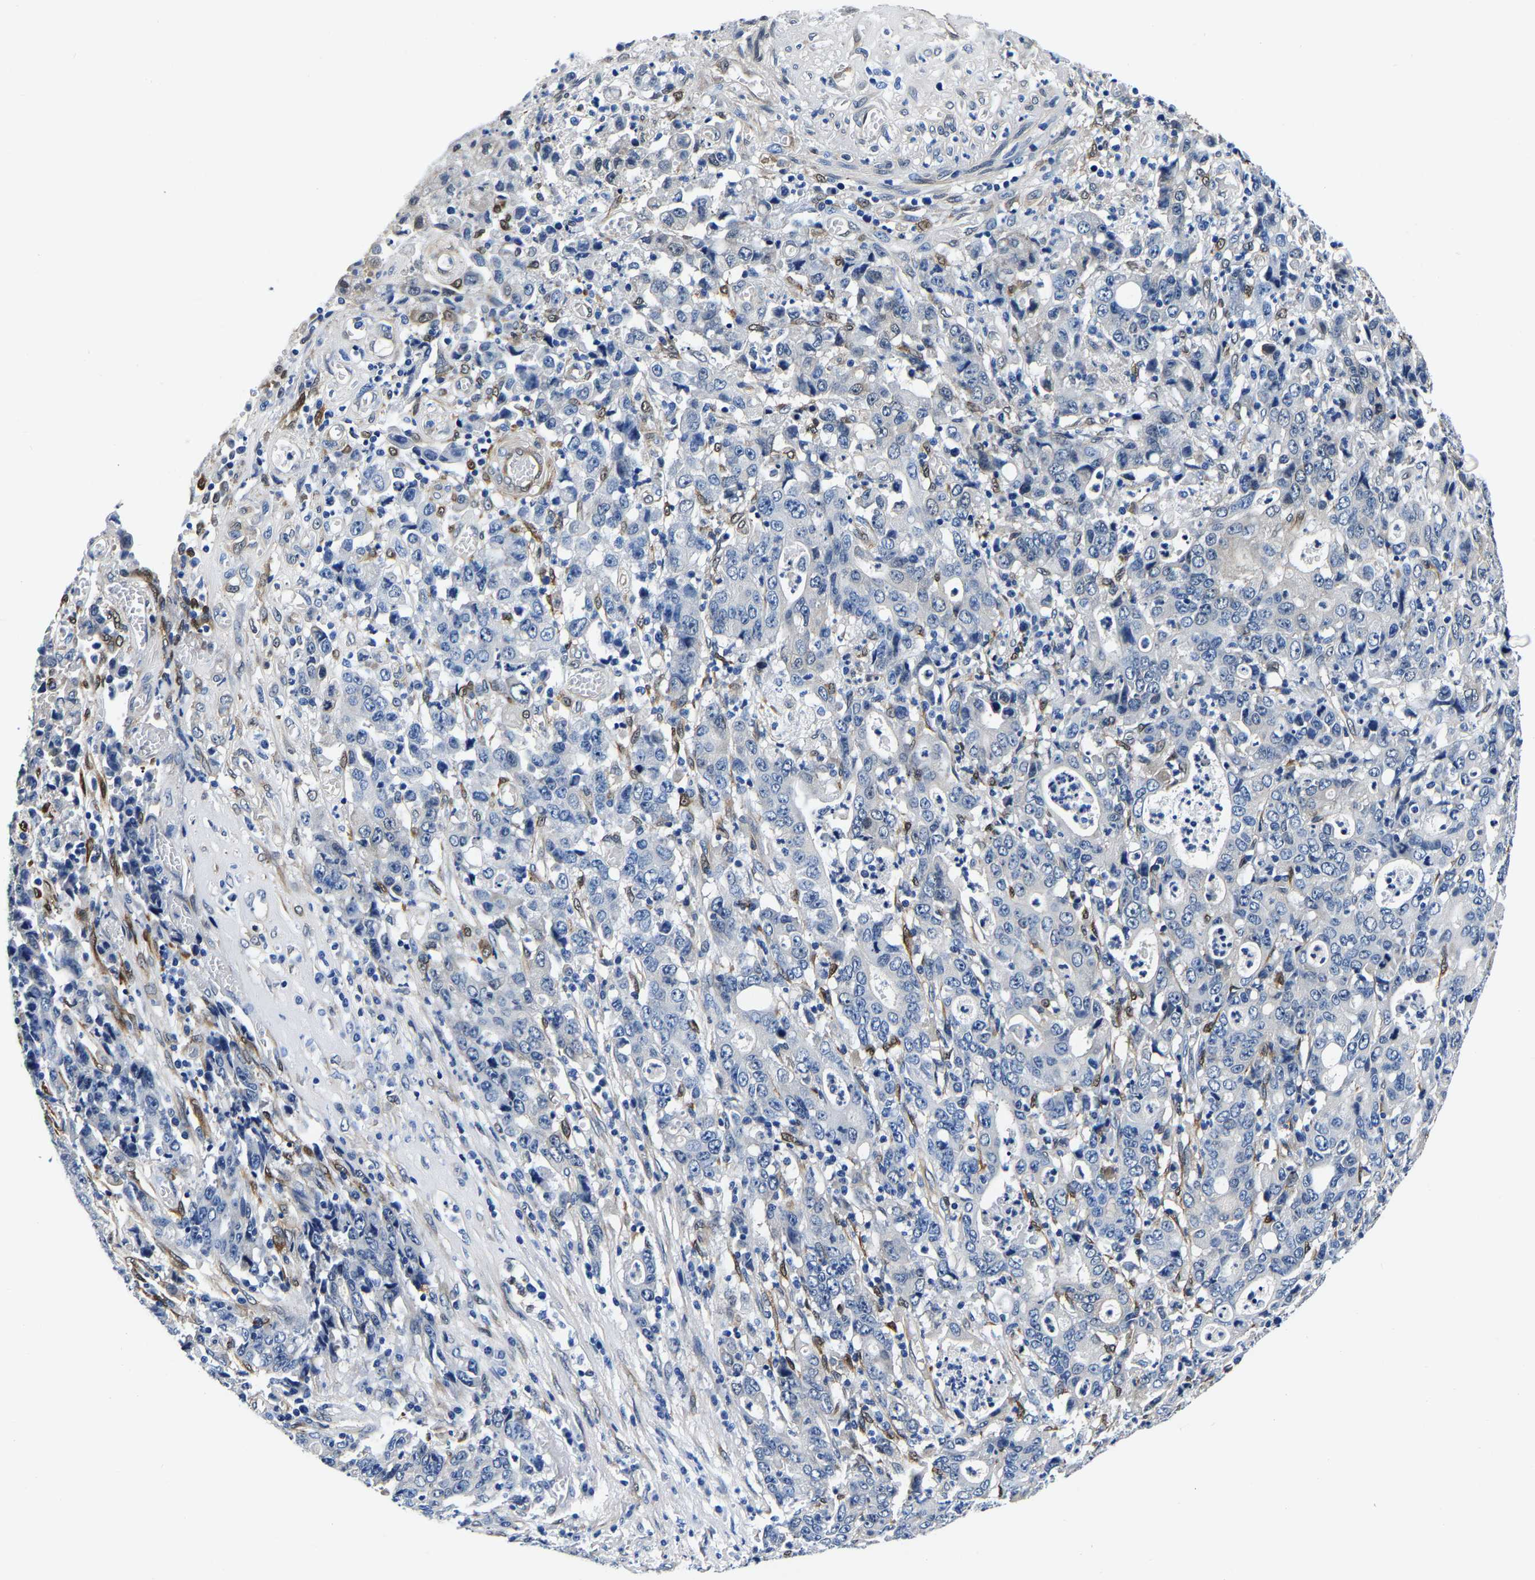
{"staining": {"intensity": "negative", "quantity": "none", "location": "none"}, "tissue": "stomach cancer", "cell_type": "Tumor cells", "image_type": "cancer", "snomed": [{"axis": "morphology", "description": "Adenocarcinoma, NOS"}, {"axis": "topography", "description": "Stomach, upper"}], "caption": "IHC histopathology image of human adenocarcinoma (stomach) stained for a protein (brown), which reveals no staining in tumor cells.", "gene": "S100A13", "patient": {"sex": "male", "age": 69}}